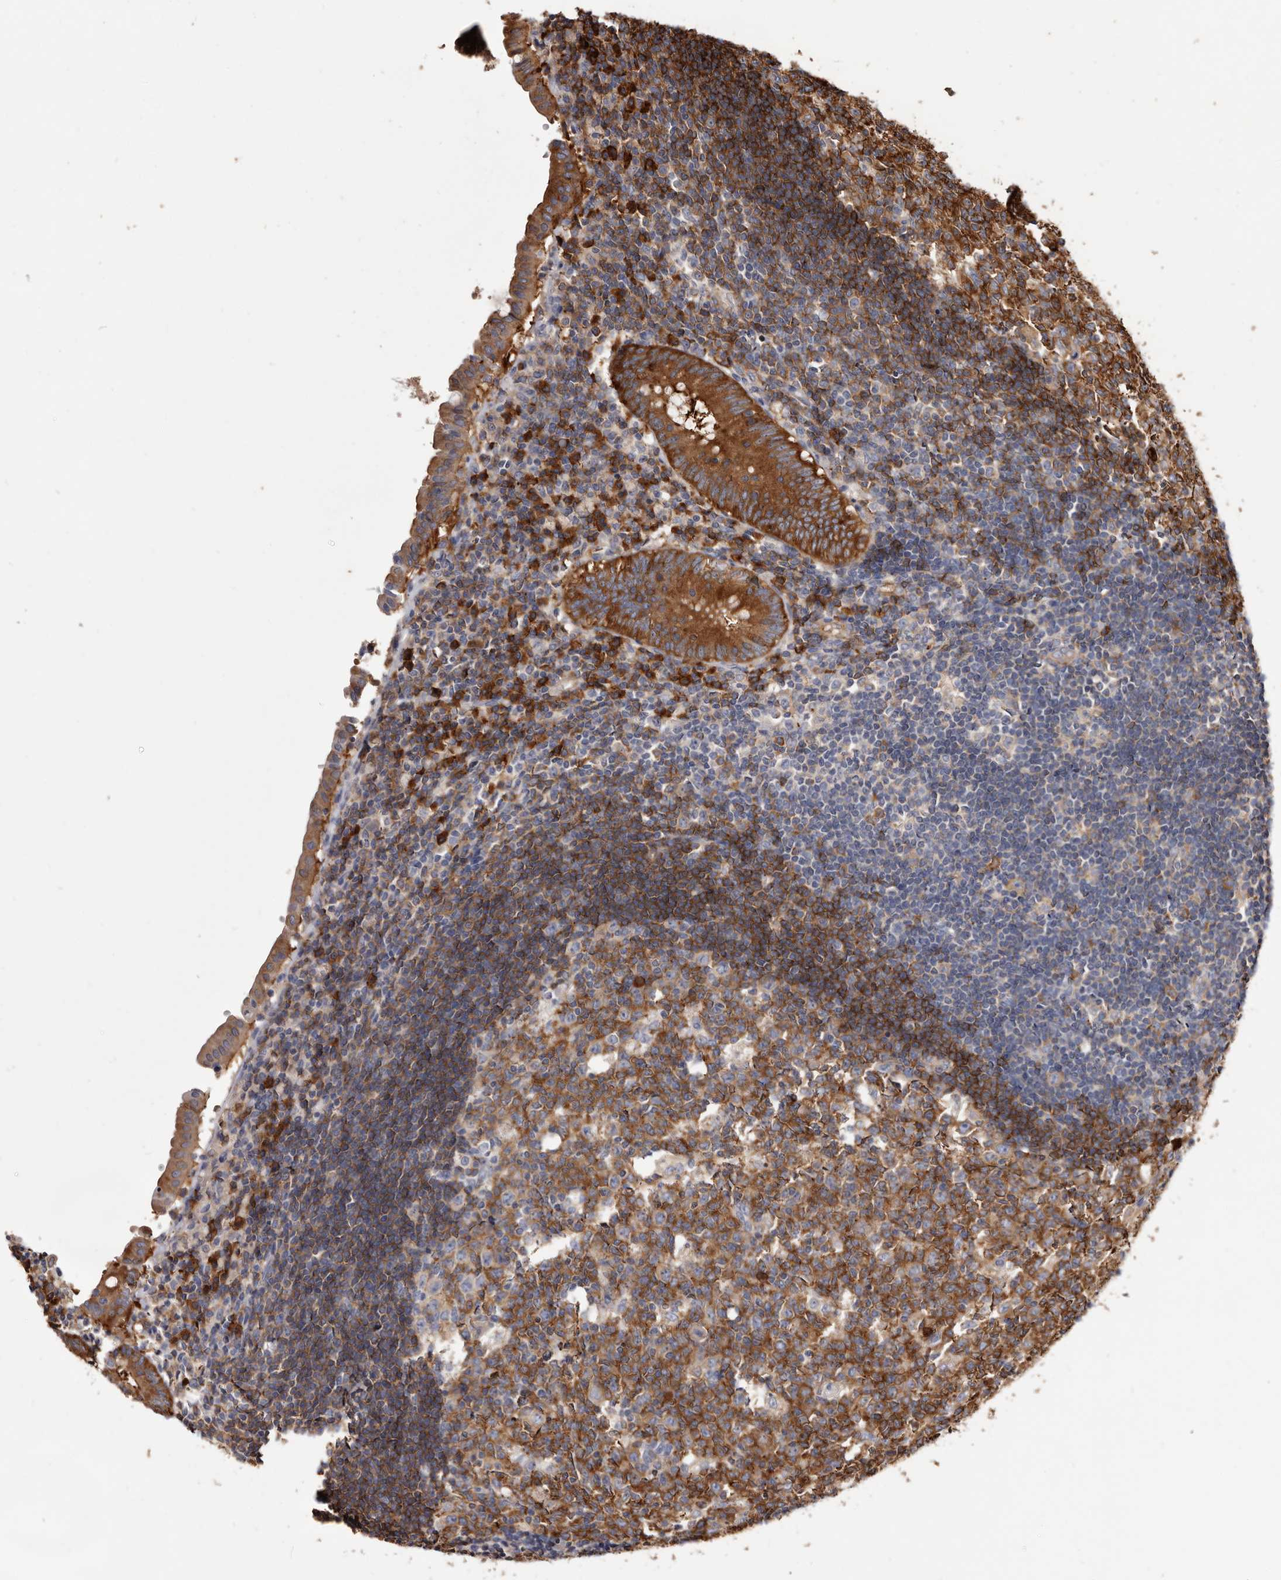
{"staining": {"intensity": "strong", "quantity": ">75%", "location": "cytoplasmic/membranous"}, "tissue": "appendix", "cell_type": "Glandular cells", "image_type": "normal", "snomed": [{"axis": "morphology", "description": "Normal tissue, NOS"}, {"axis": "topography", "description": "Appendix"}], "caption": "Unremarkable appendix displays strong cytoplasmic/membranous staining in about >75% of glandular cells, visualized by immunohistochemistry.", "gene": "TPD52", "patient": {"sex": "female", "age": 54}}